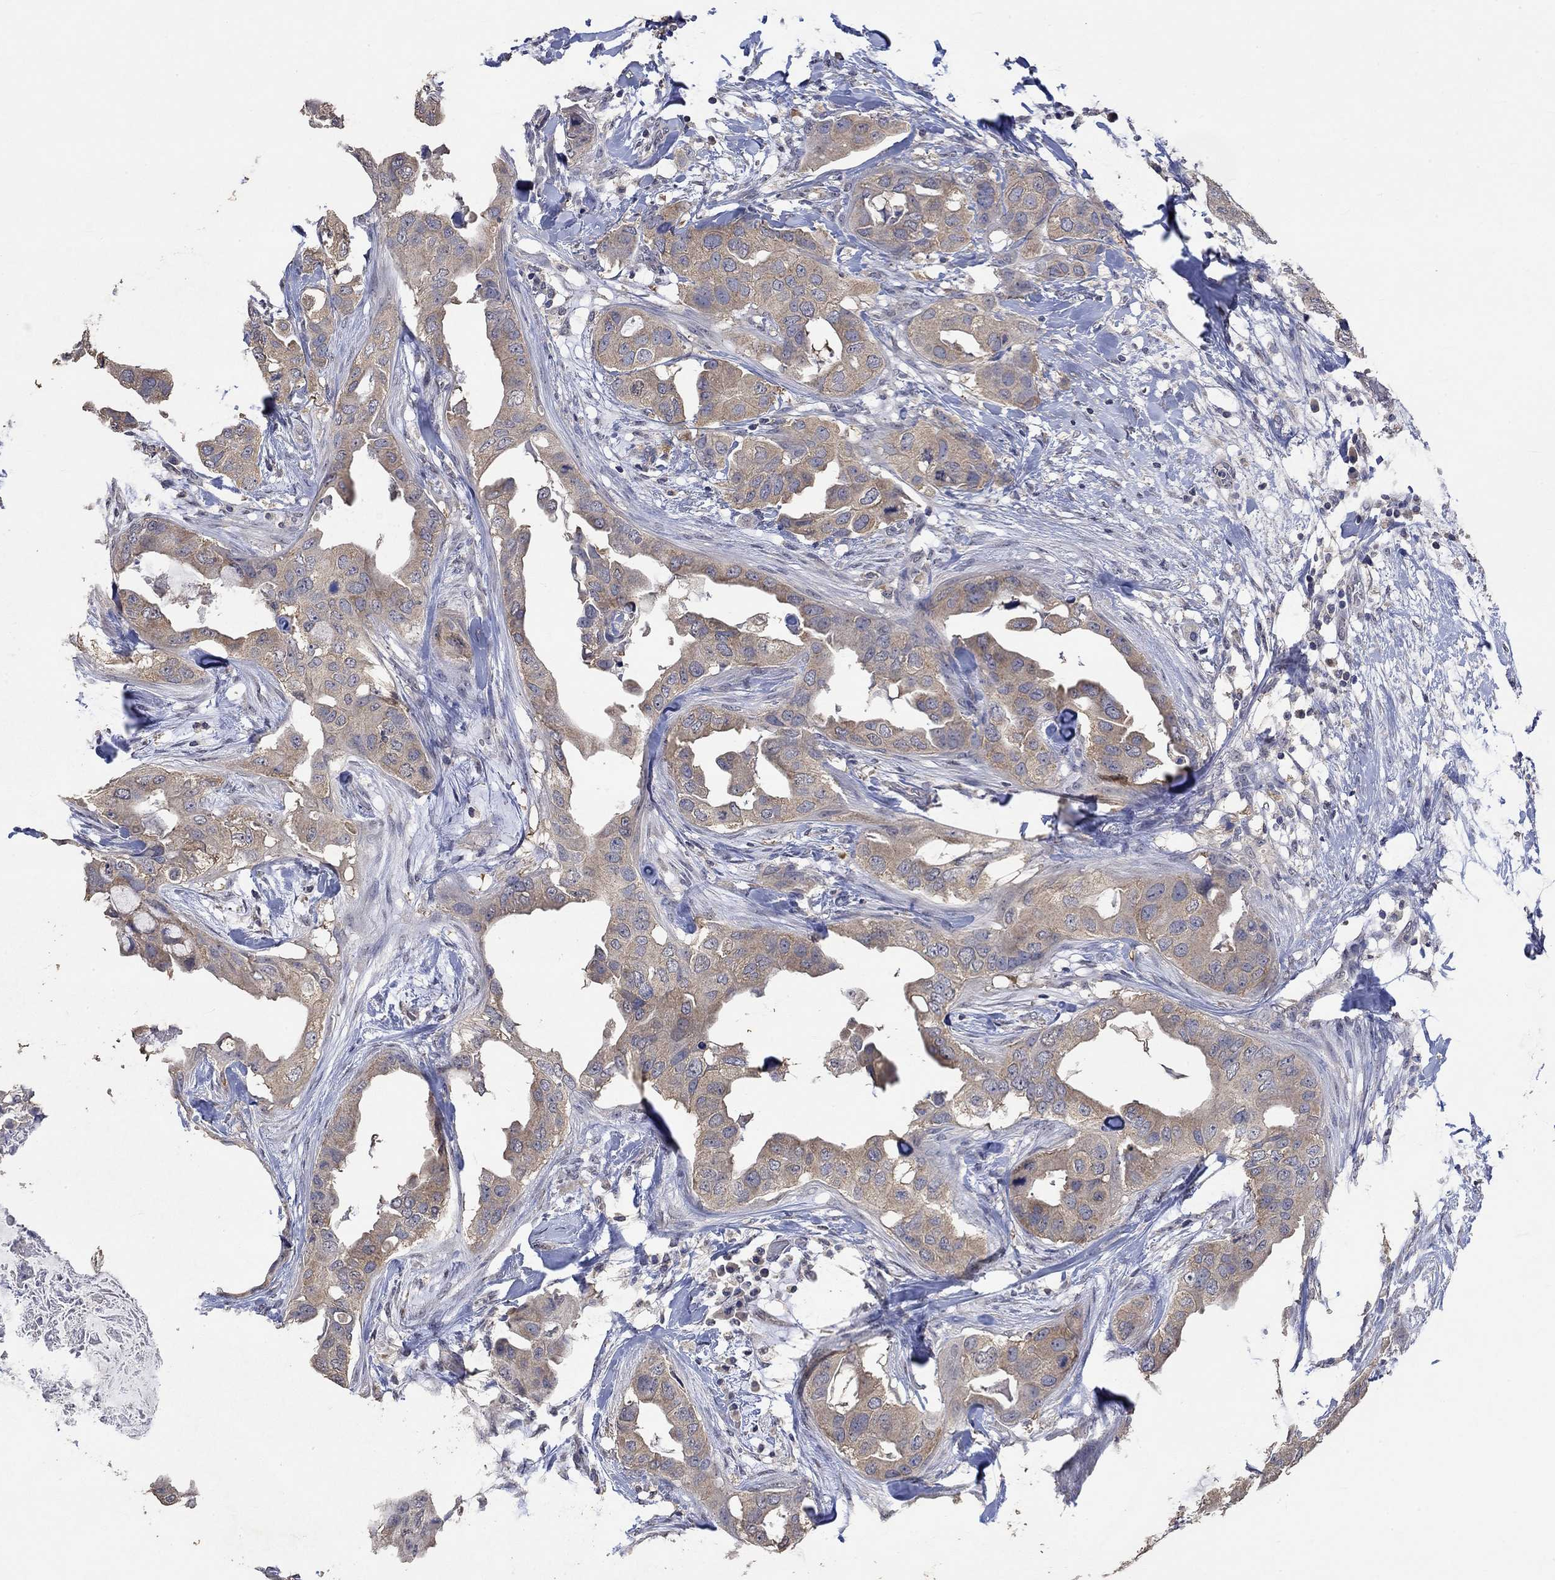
{"staining": {"intensity": "weak", "quantity": "25%-75%", "location": "cytoplasmic/membranous"}, "tissue": "breast cancer", "cell_type": "Tumor cells", "image_type": "cancer", "snomed": [{"axis": "morphology", "description": "Normal tissue, NOS"}, {"axis": "morphology", "description": "Duct carcinoma"}, {"axis": "topography", "description": "Breast"}], "caption": "Protein staining reveals weak cytoplasmic/membranous staining in about 25%-75% of tumor cells in breast cancer. (Stains: DAB in brown, nuclei in blue, Microscopy: brightfield microscopy at high magnification).", "gene": "PTPN20", "patient": {"sex": "female", "age": 40}}